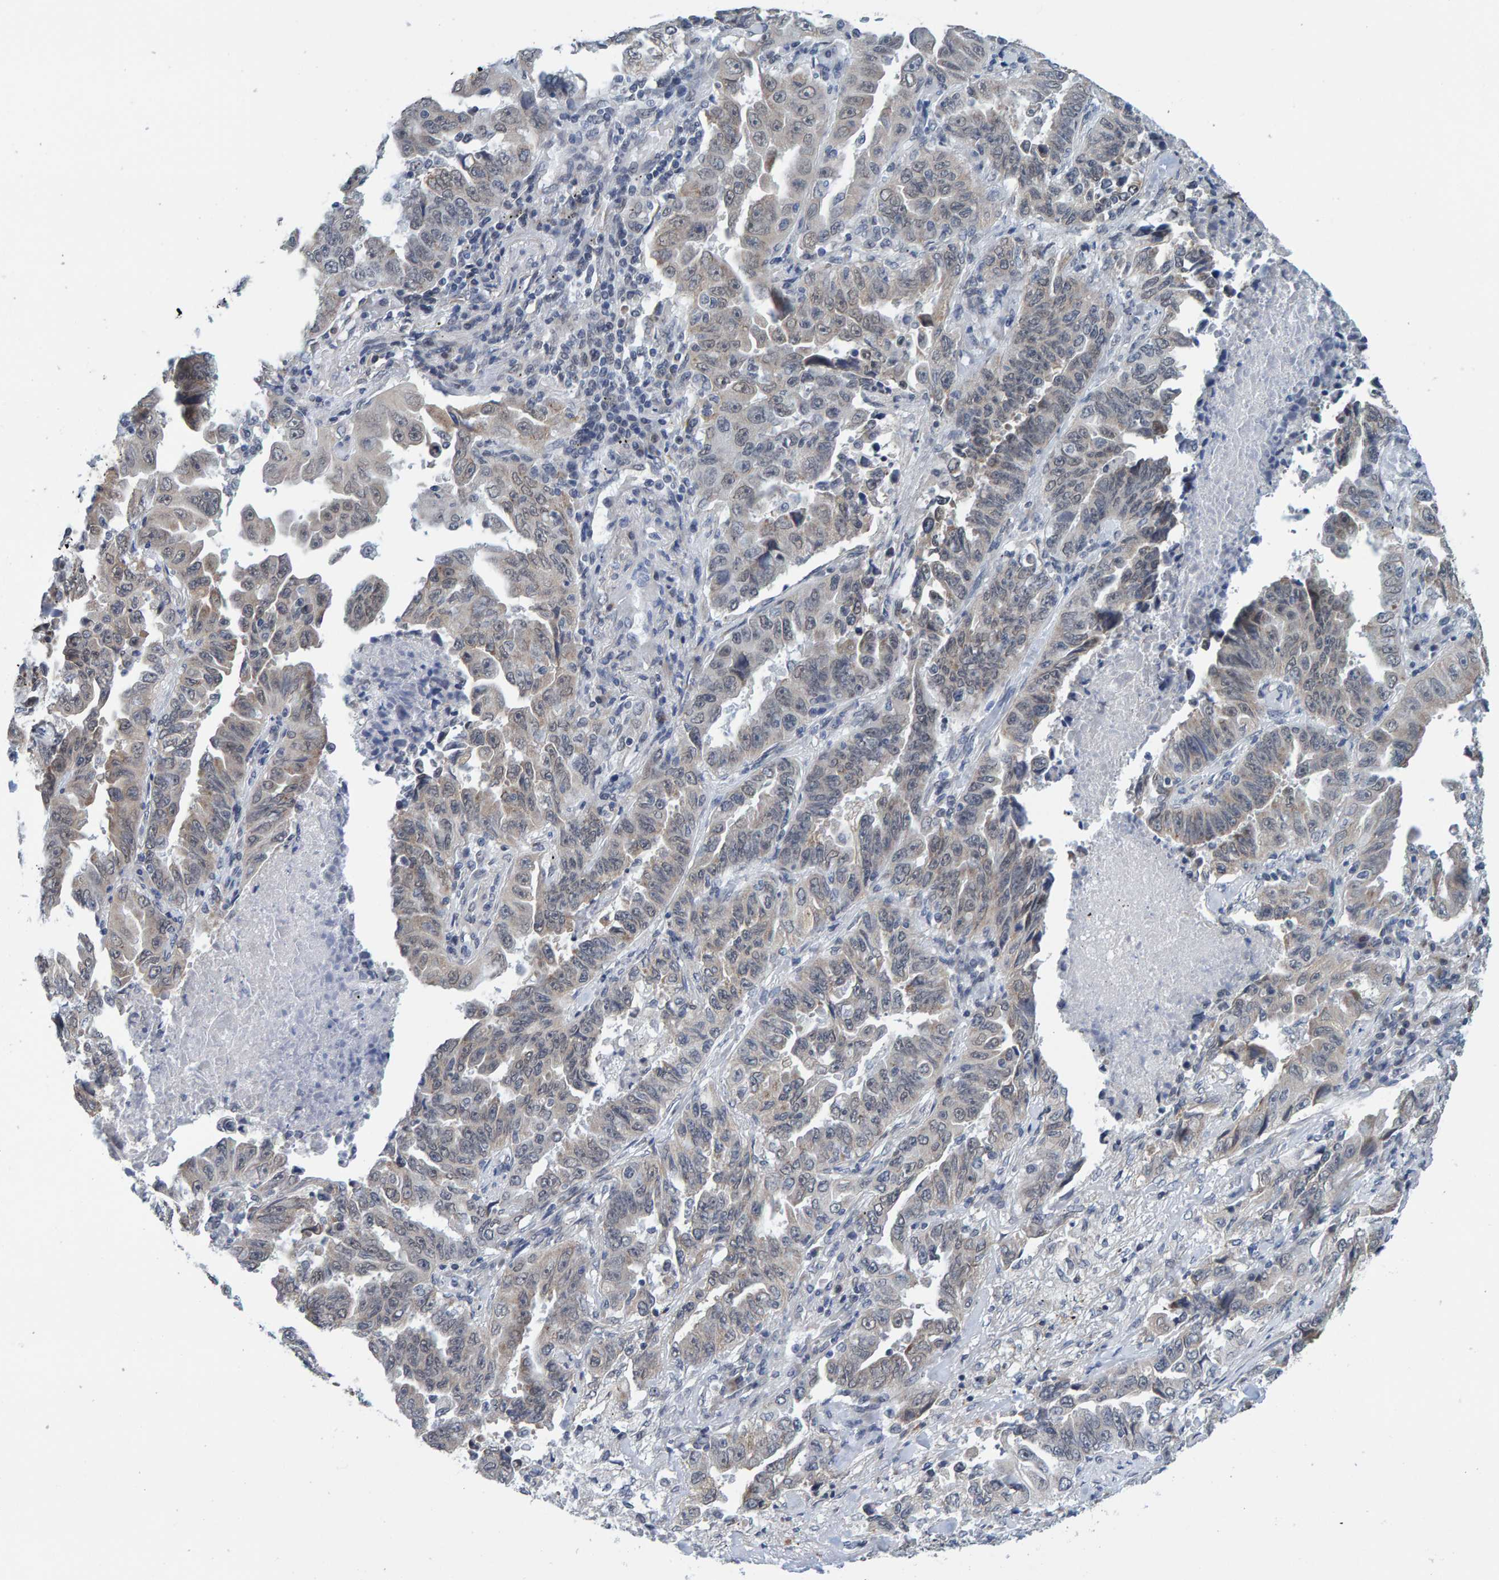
{"staining": {"intensity": "weak", "quantity": "<25%", "location": "cytoplasmic/membranous"}, "tissue": "lung cancer", "cell_type": "Tumor cells", "image_type": "cancer", "snomed": [{"axis": "morphology", "description": "Adenocarcinoma, NOS"}, {"axis": "topography", "description": "Lung"}], "caption": "Tumor cells are negative for protein expression in human lung cancer (adenocarcinoma).", "gene": "SCRN2", "patient": {"sex": "female", "age": 51}}